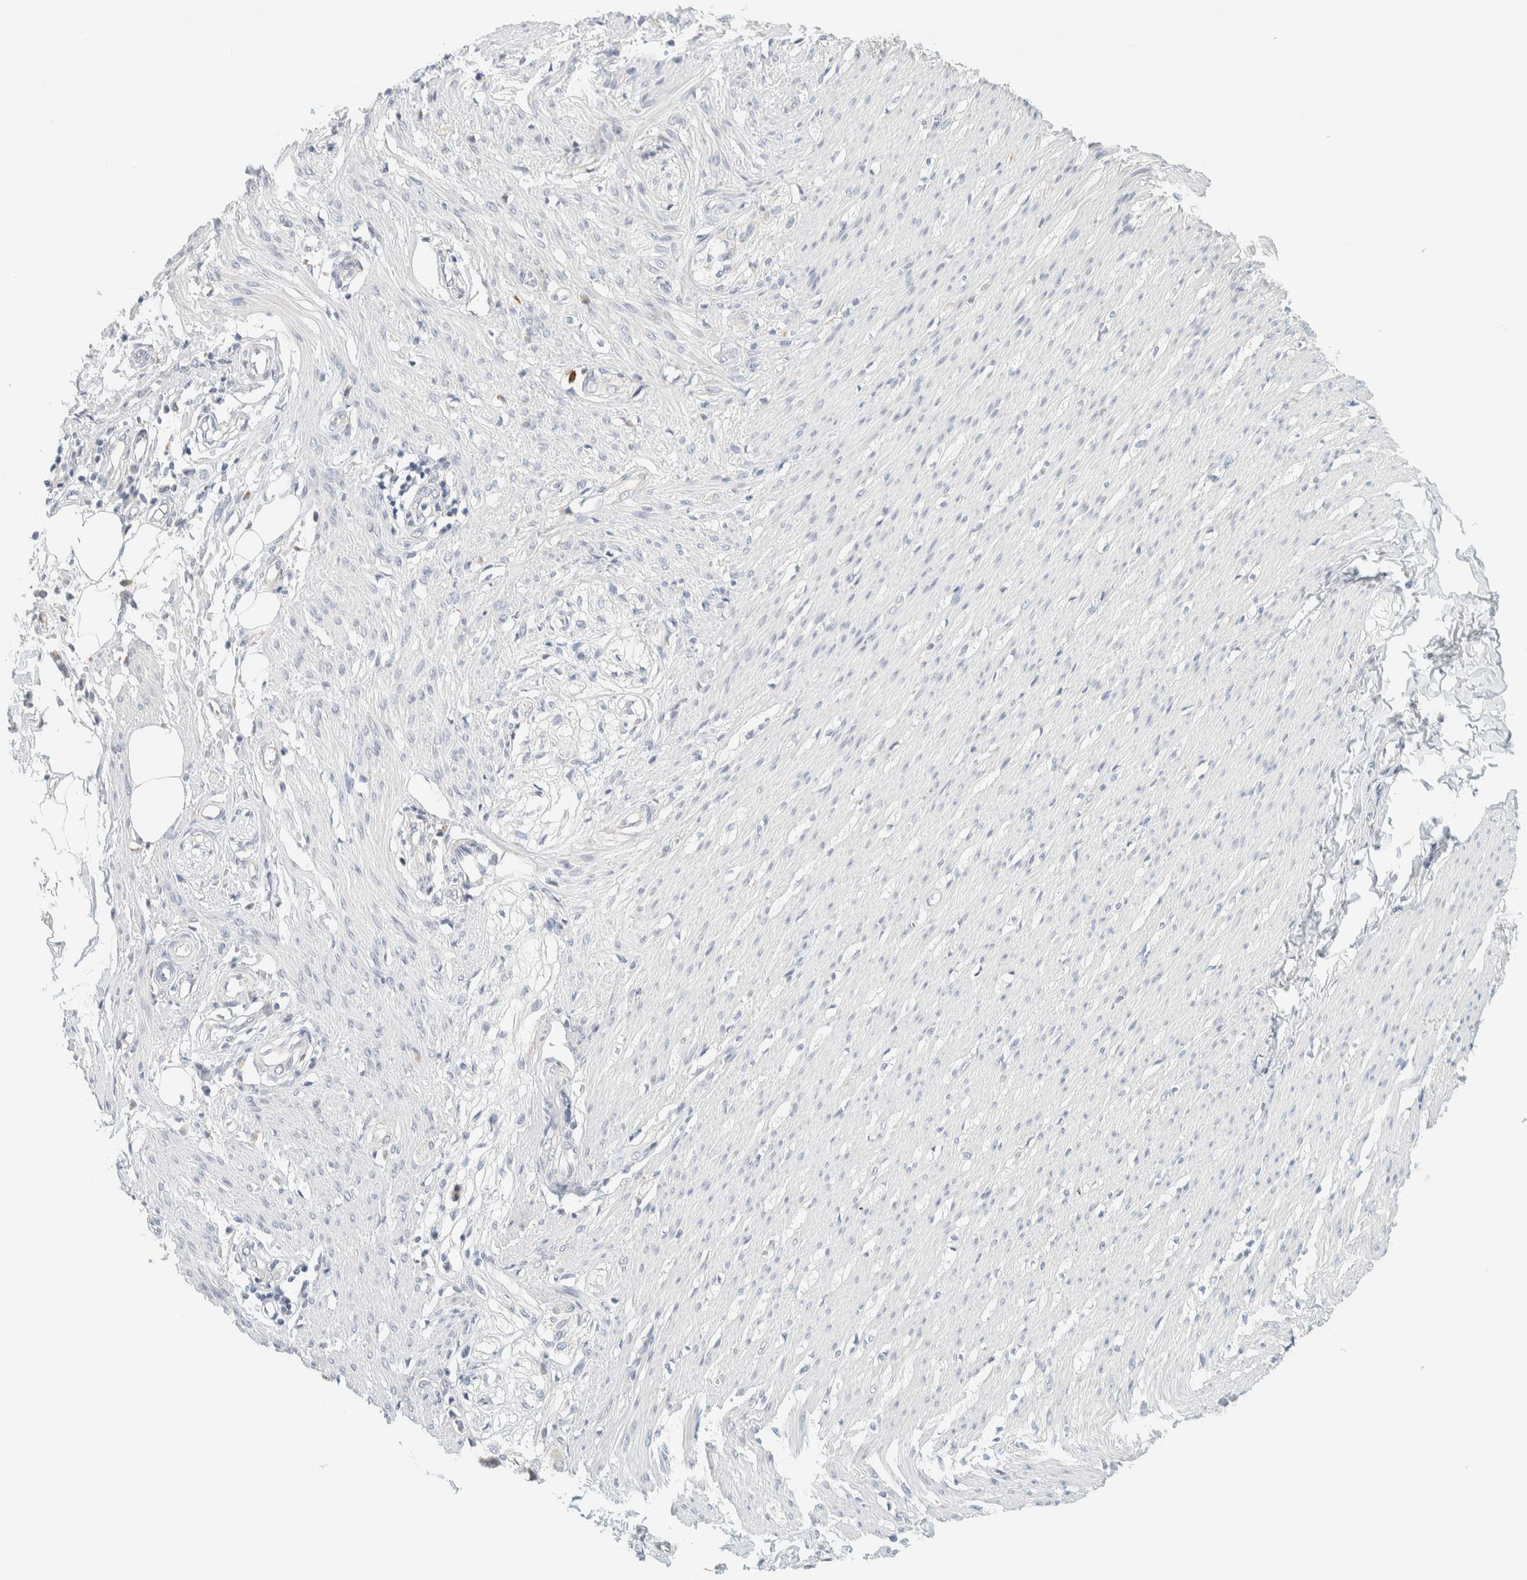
{"staining": {"intensity": "negative", "quantity": "none", "location": "none"}, "tissue": "smooth muscle", "cell_type": "Smooth muscle cells", "image_type": "normal", "snomed": [{"axis": "morphology", "description": "Normal tissue, NOS"}, {"axis": "morphology", "description": "Adenocarcinoma, NOS"}, {"axis": "topography", "description": "Smooth muscle"}, {"axis": "topography", "description": "Colon"}], "caption": "High magnification brightfield microscopy of unremarkable smooth muscle stained with DAB (brown) and counterstained with hematoxylin (blue): smooth muscle cells show no significant expression. (Immunohistochemistry (ihc), brightfield microscopy, high magnification).", "gene": "AARSD1", "patient": {"sex": "male", "age": 14}}